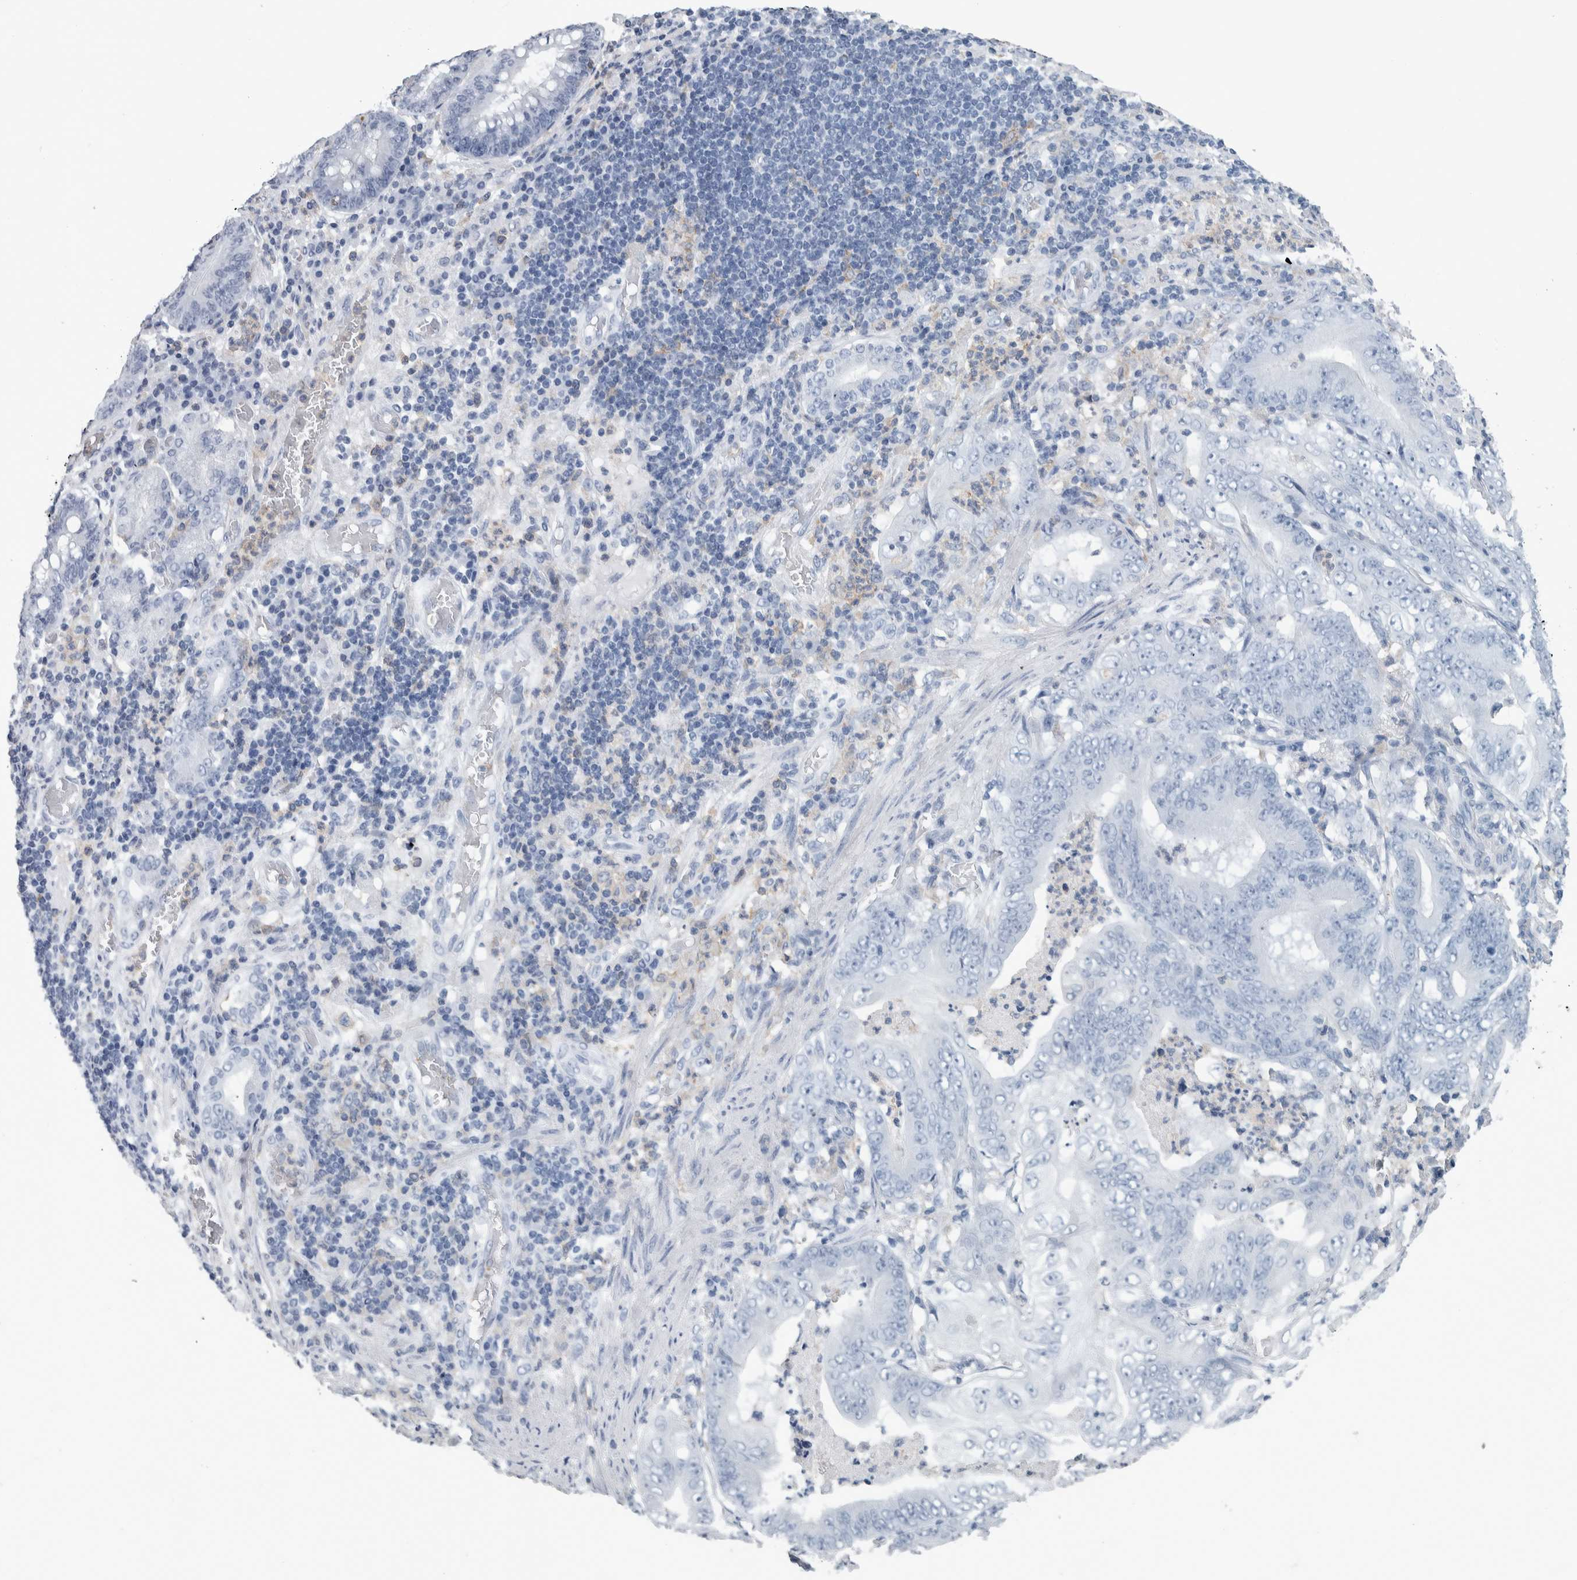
{"staining": {"intensity": "negative", "quantity": "none", "location": "none"}, "tissue": "stomach cancer", "cell_type": "Tumor cells", "image_type": "cancer", "snomed": [{"axis": "morphology", "description": "Adenocarcinoma, NOS"}, {"axis": "topography", "description": "Stomach"}], "caption": "DAB immunohistochemical staining of human adenocarcinoma (stomach) exhibits no significant expression in tumor cells.", "gene": "SKAP2", "patient": {"sex": "female", "age": 73}}